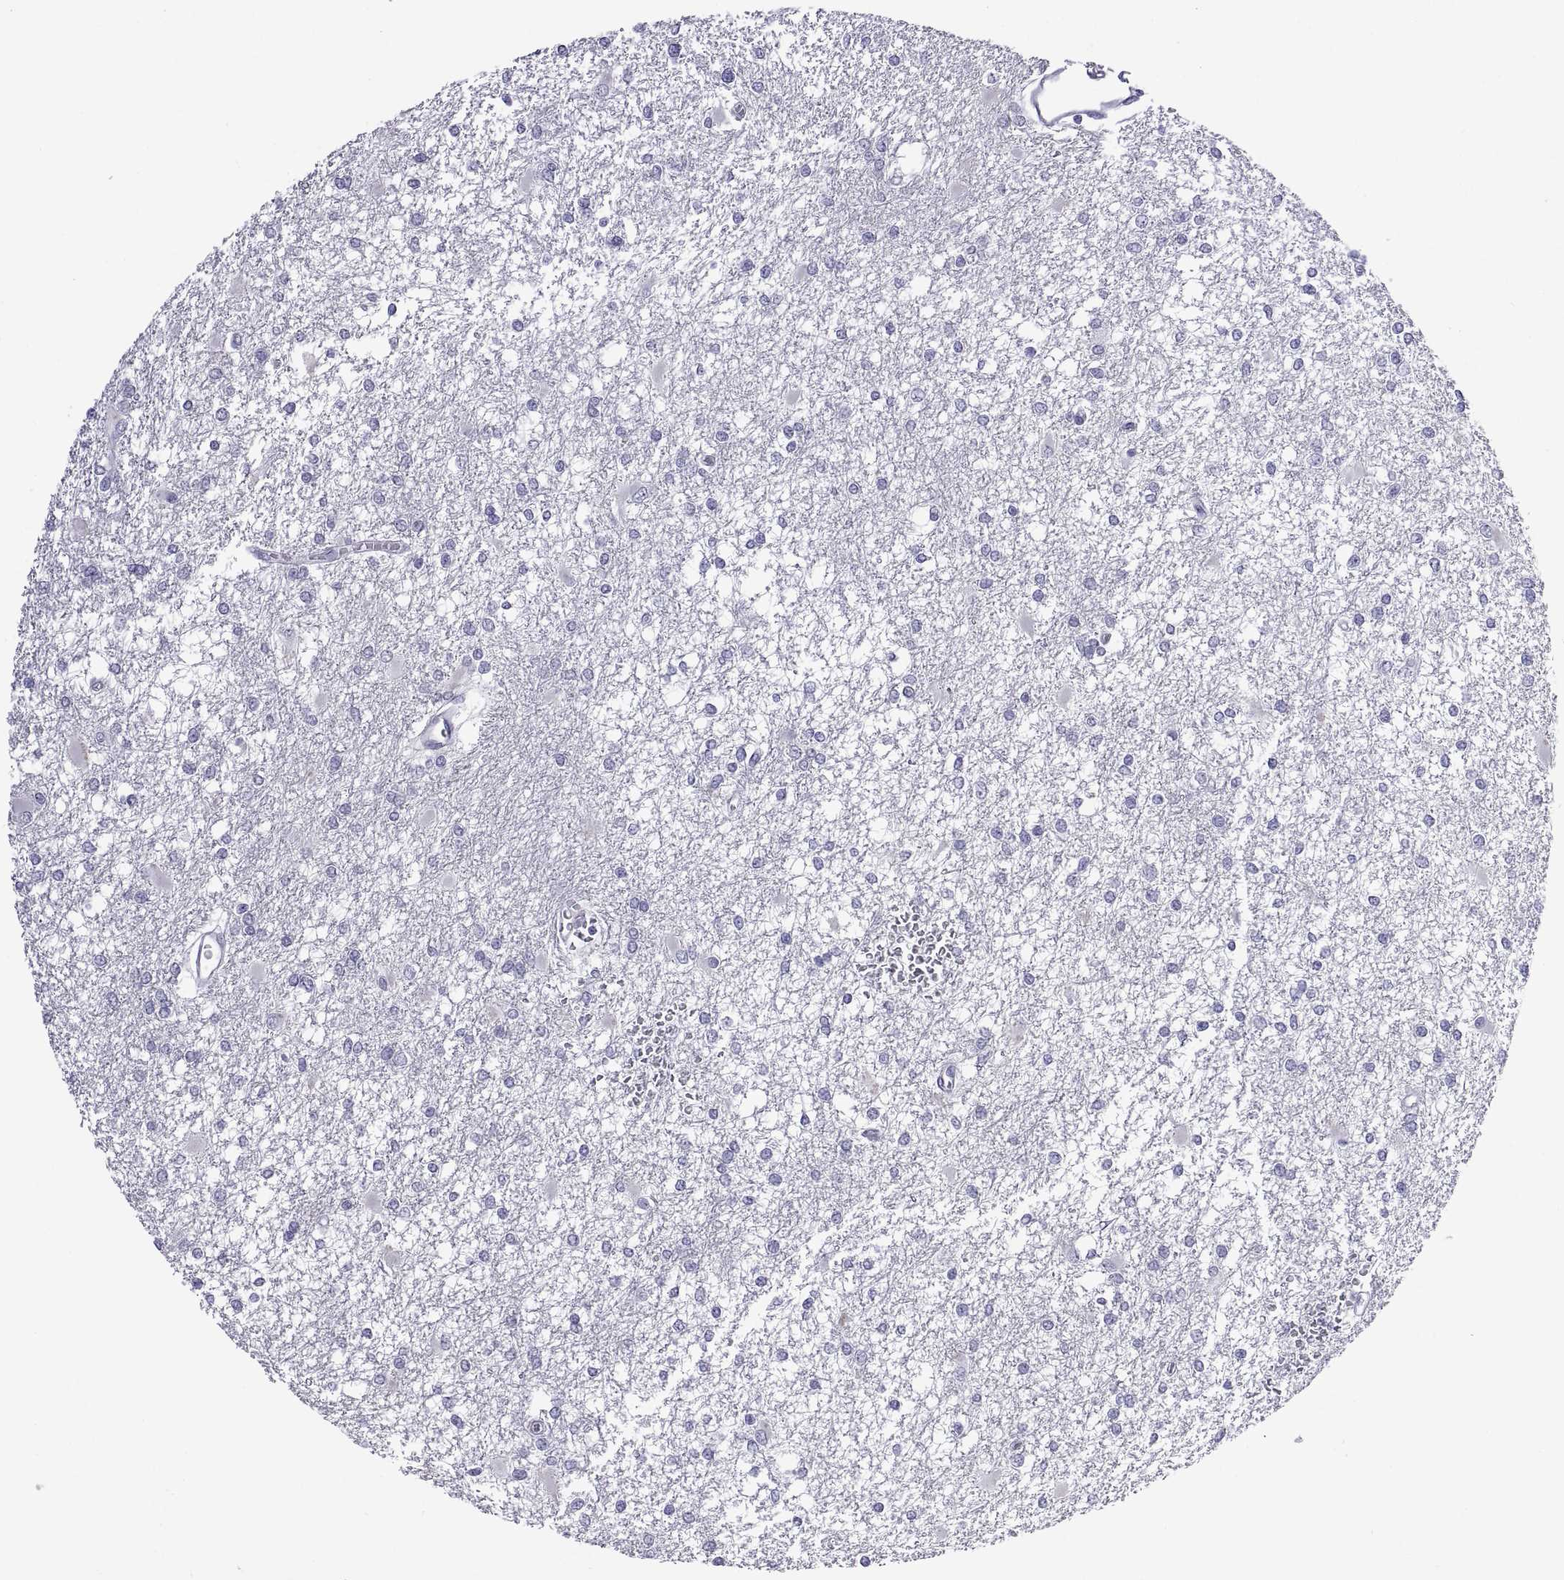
{"staining": {"intensity": "negative", "quantity": "none", "location": "none"}, "tissue": "glioma", "cell_type": "Tumor cells", "image_type": "cancer", "snomed": [{"axis": "morphology", "description": "Glioma, malignant, High grade"}, {"axis": "topography", "description": "Cerebral cortex"}], "caption": "Image shows no significant protein positivity in tumor cells of malignant high-grade glioma.", "gene": "VSX2", "patient": {"sex": "male", "age": 79}}